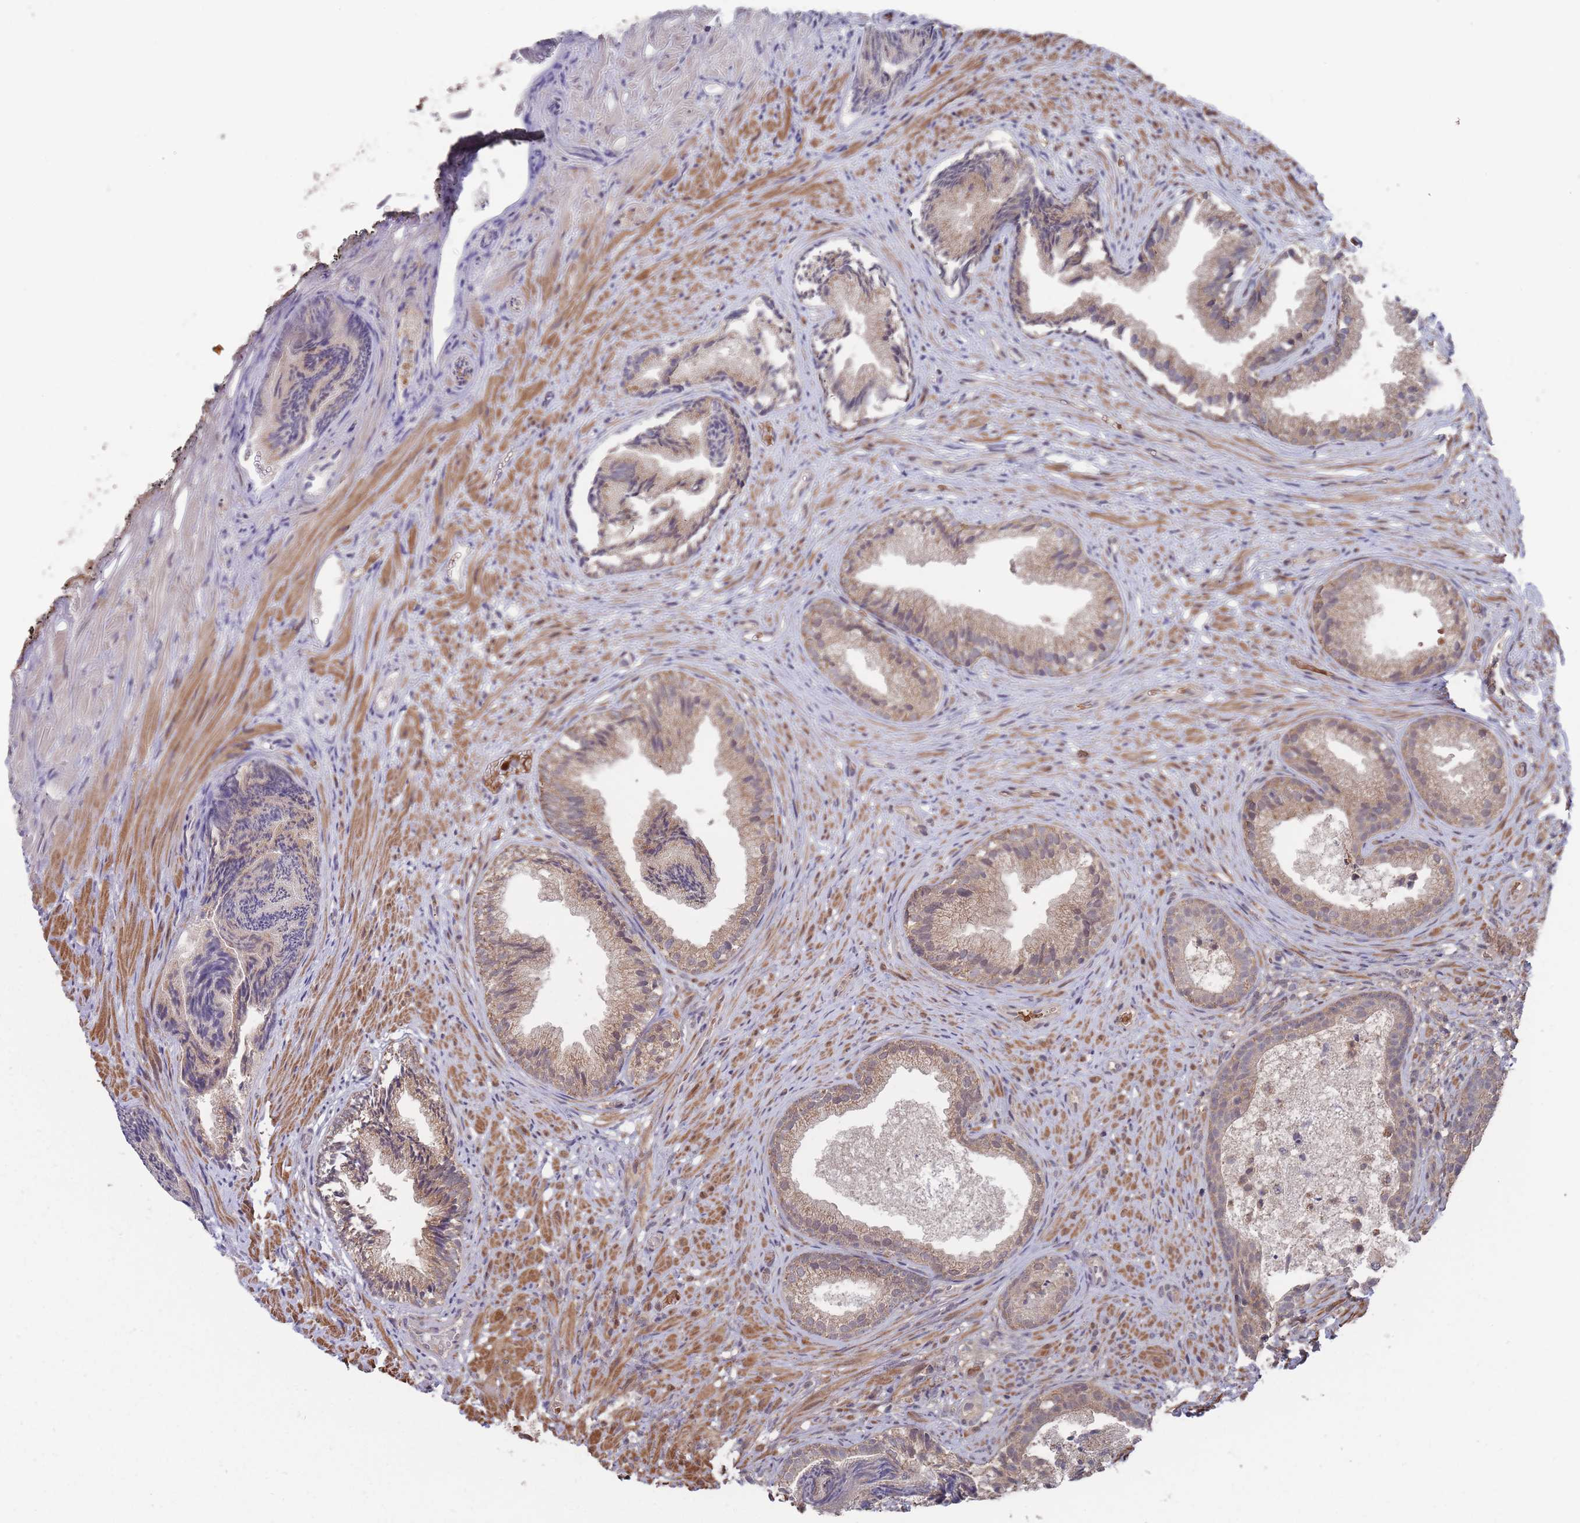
{"staining": {"intensity": "moderate", "quantity": "25%-75%", "location": "cytoplasmic/membranous,nuclear"}, "tissue": "prostate", "cell_type": "Glandular cells", "image_type": "normal", "snomed": [{"axis": "morphology", "description": "Normal tissue, NOS"}, {"axis": "topography", "description": "Prostate"}], "caption": "DAB immunohistochemical staining of normal human prostate demonstrates moderate cytoplasmic/membranous,nuclear protein expression in about 25%-75% of glandular cells.", "gene": "SF3B1", "patient": {"sex": "male", "age": 76}}